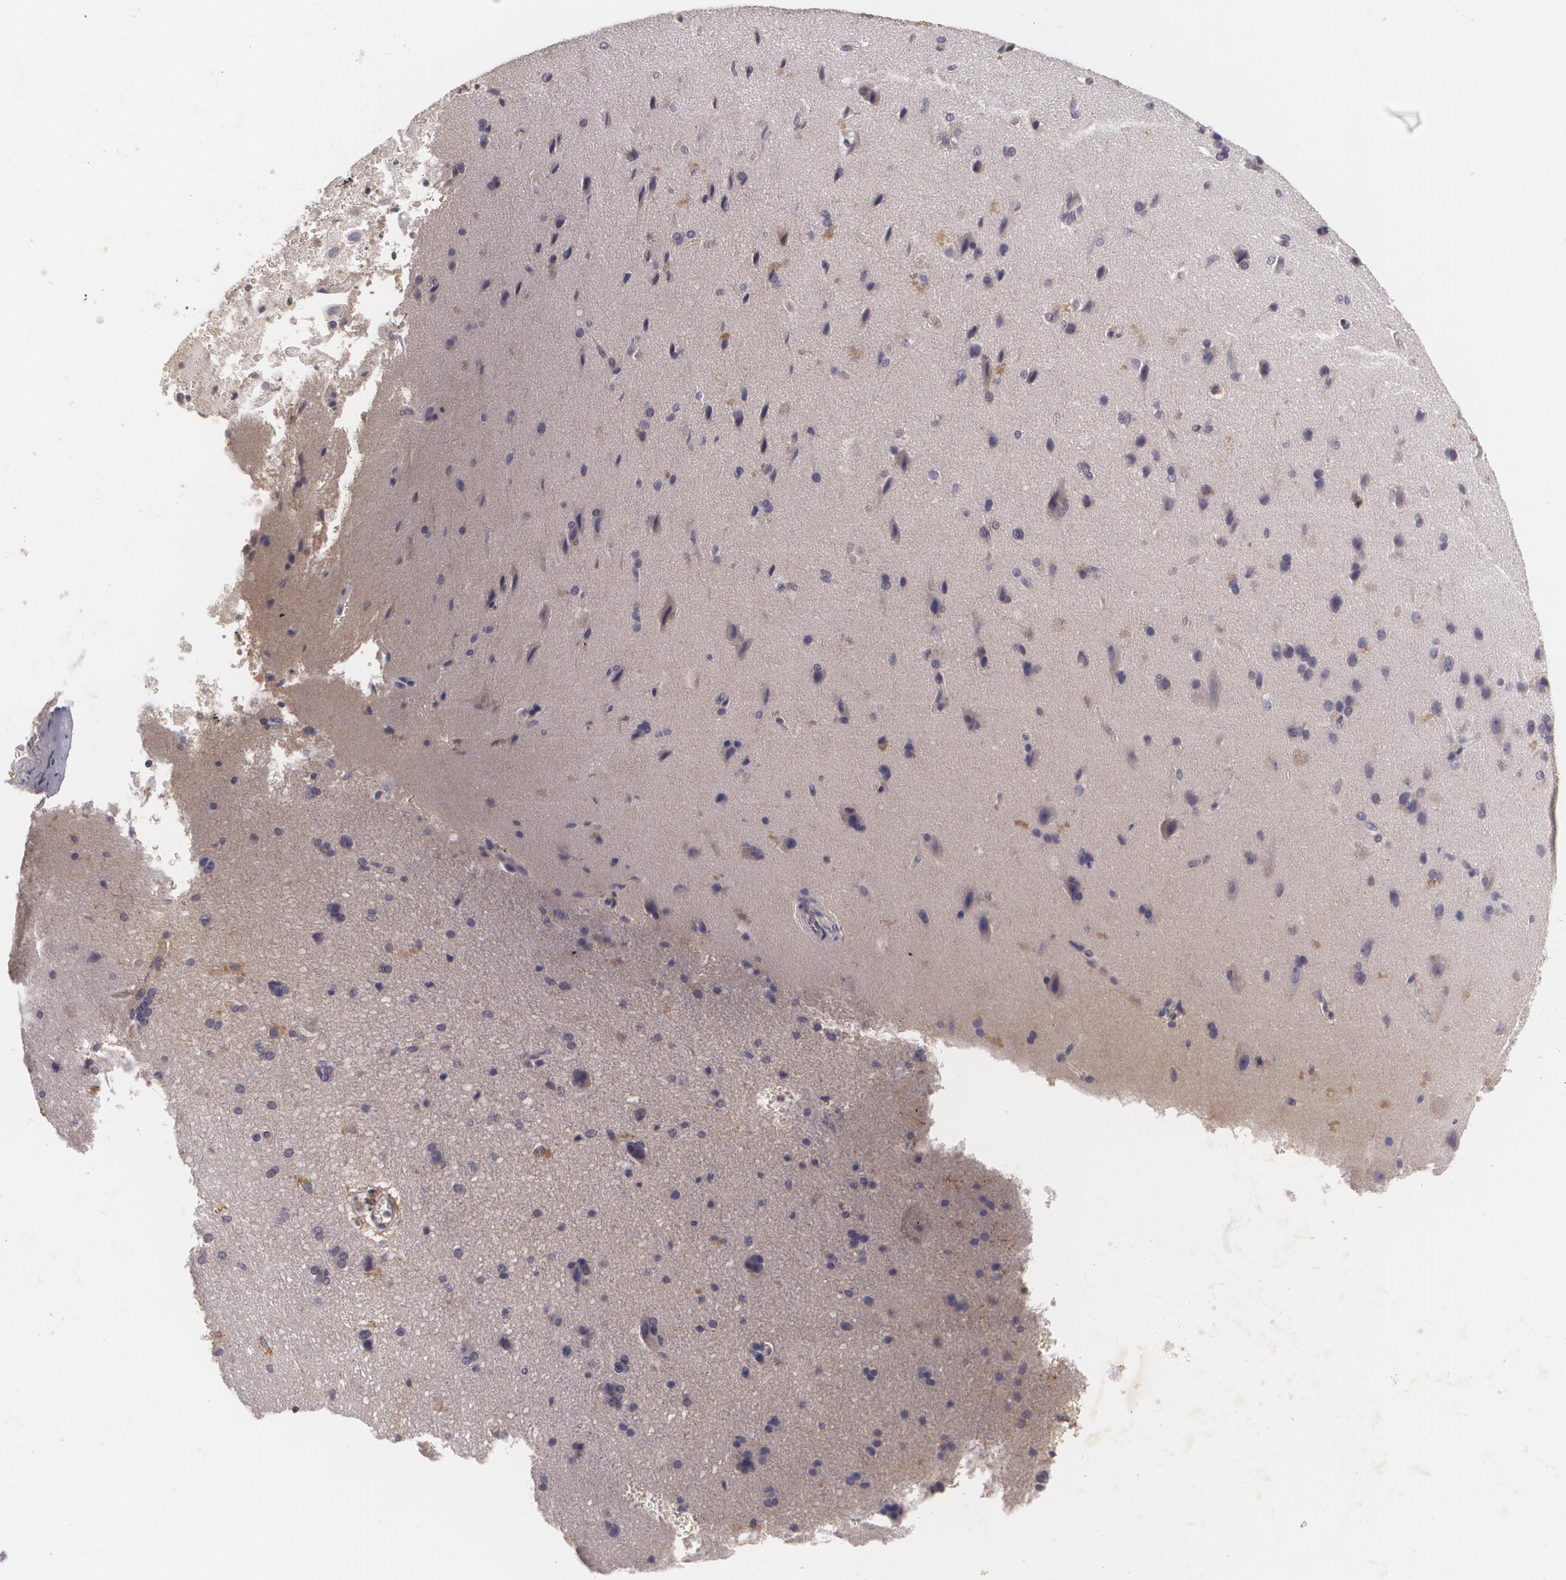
{"staining": {"intensity": "moderate", "quantity": ">75%", "location": "cytoplasmic/membranous"}, "tissue": "cerebral cortex", "cell_type": "Endothelial cells", "image_type": "normal", "snomed": [{"axis": "morphology", "description": "Normal tissue, NOS"}, {"axis": "topography", "description": "Cerebral cortex"}], "caption": "Protein analysis of unremarkable cerebral cortex demonstrates moderate cytoplasmic/membranous expression in approximately >75% of endothelial cells.", "gene": "KCNA4", "patient": {"sex": "female", "age": 45}}